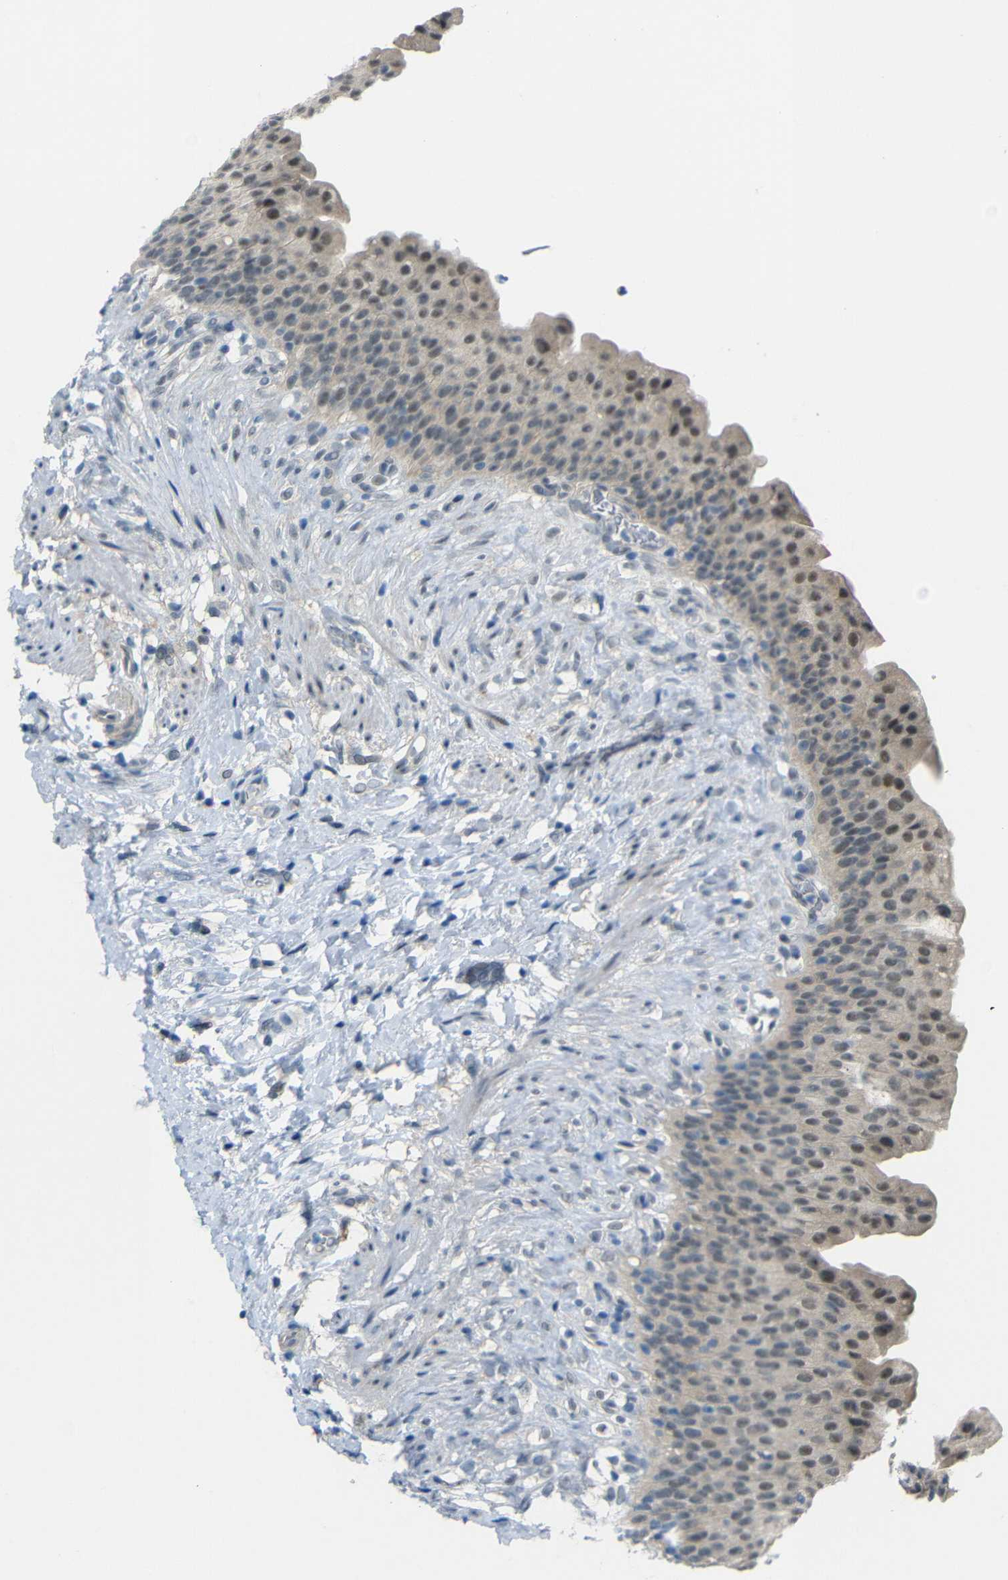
{"staining": {"intensity": "moderate", "quantity": "<25%", "location": "nuclear"}, "tissue": "urinary bladder", "cell_type": "Urothelial cells", "image_type": "normal", "snomed": [{"axis": "morphology", "description": "Normal tissue, NOS"}, {"axis": "topography", "description": "Urinary bladder"}], "caption": "Immunohistochemical staining of normal human urinary bladder shows low levels of moderate nuclear expression in about <25% of urothelial cells. (DAB = brown stain, brightfield microscopy at high magnification).", "gene": "GPR158", "patient": {"sex": "female", "age": 79}}